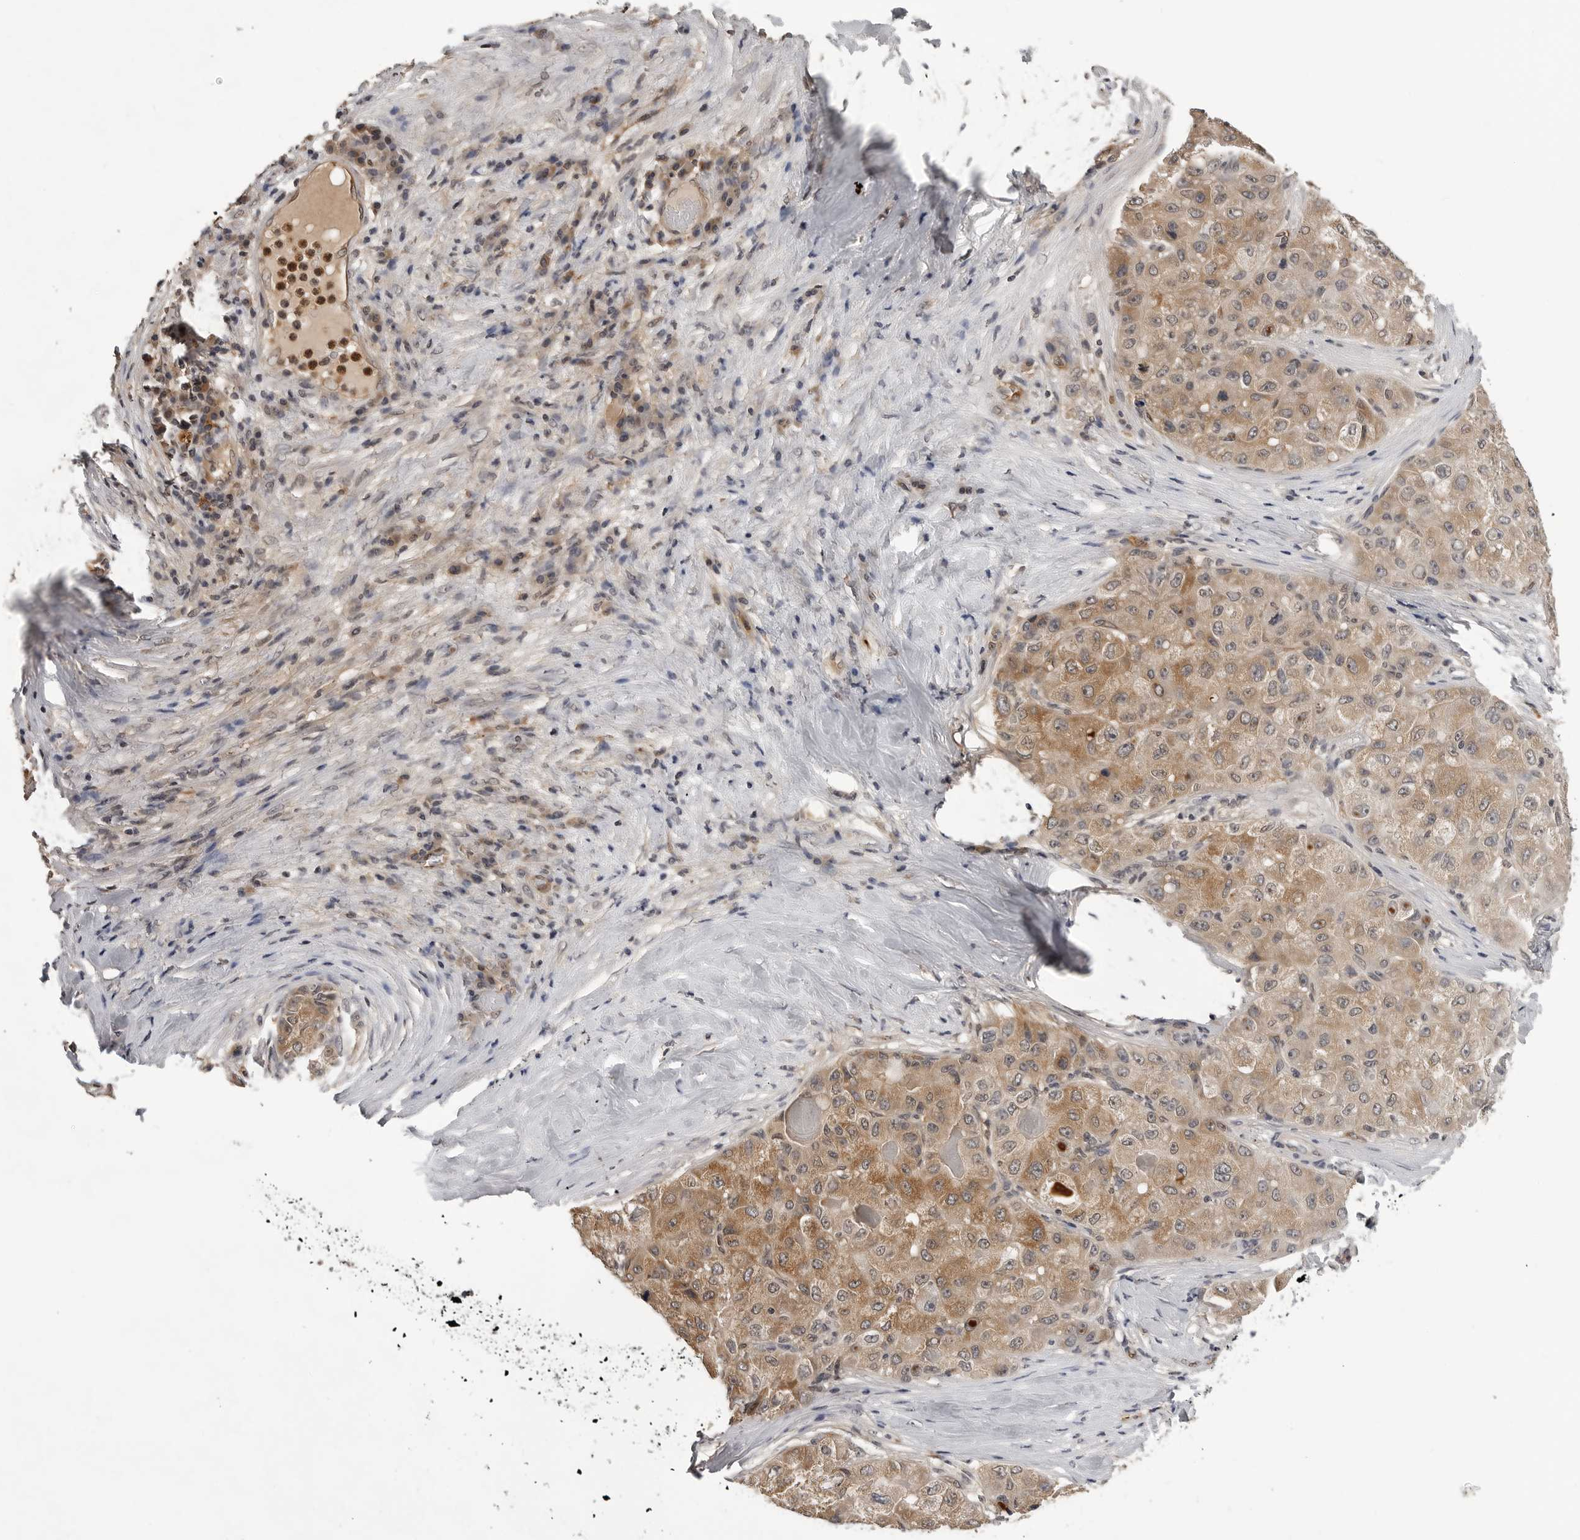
{"staining": {"intensity": "moderate", "quantity": ">75%", "location": "cytoplasmic/membranous"}, "tissue": "liver cancer", "cell_type": "Tumor cells", "image_type": "cancer", "snomed": [{"axis": "morphology", "description": "Carcinoma, Hepatocellular, NOS"}, {"axis": "topography", "description": "Liver"}], "caption": "Protein expression analysis of liver hepatocellular carcinoma exhibits moderate cytoplasmic/membranous positivity in approximately >75% of tumor cells.", "gene": "TRMT13", "patient": {"sex": "male", "age": 80}}